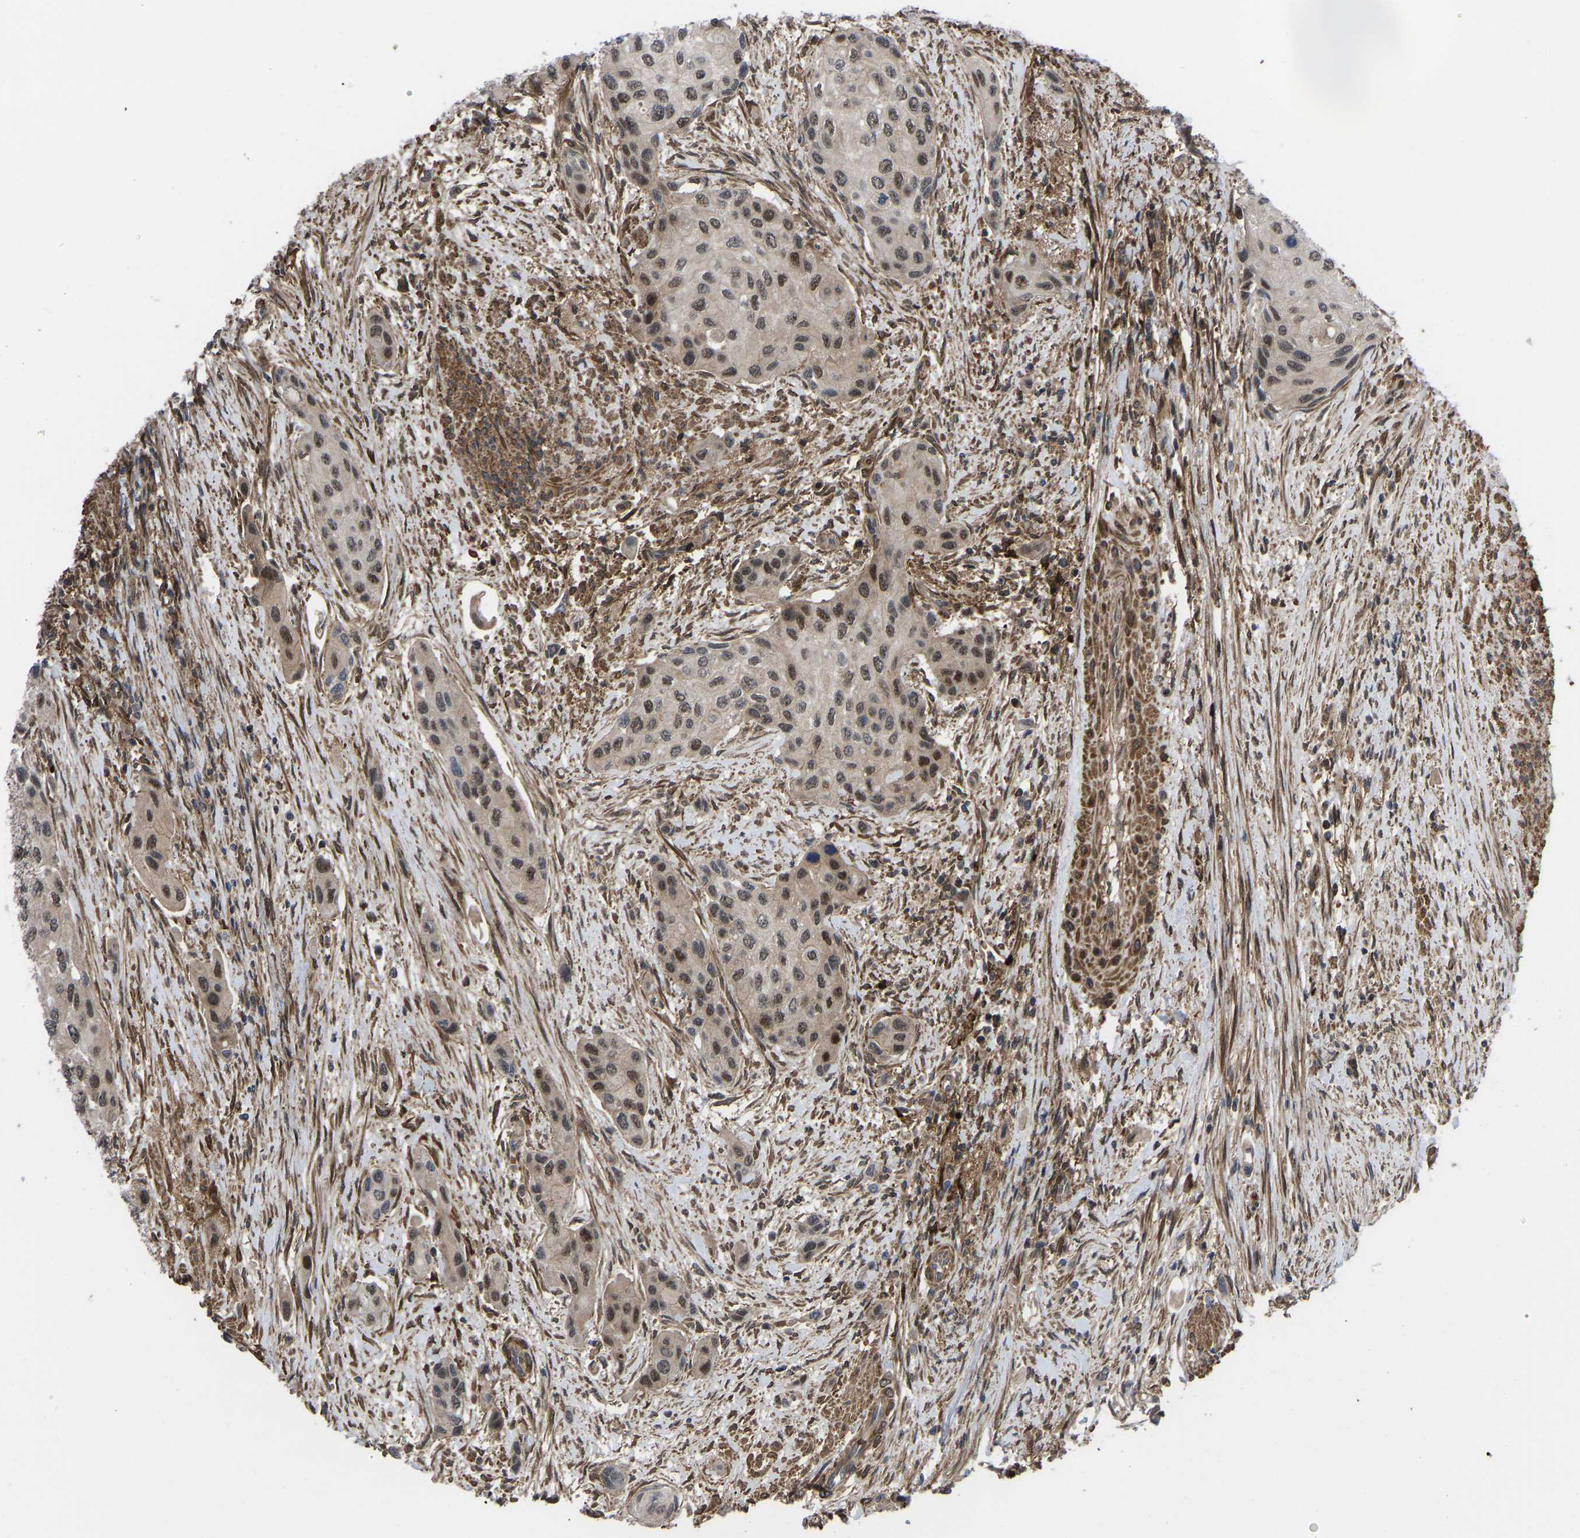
{"staining": {"intensity": "moderate", "quantity": ">75%", "location": "cytoplasmic/membranous,nuclear"}, "tissue": "urothelial cancer", "cell_type": "Tumor cells", "image_type": "cancer", "snomed": [{"axis": "morphology", "description": "Urothelial carcinoma, High grade"}, {"axis": "topography", "description": "Urinary bladder"}], "caption": "About >75% of tumor cells in human high-grade urothelial carcinoma reveal moderate cytoplasmic/membranous and nuclear protein expression as visualized by brown immunohistochemical staining.", "gene": "CYP7B1", "patient": {"sex": "female", "age": 56}}